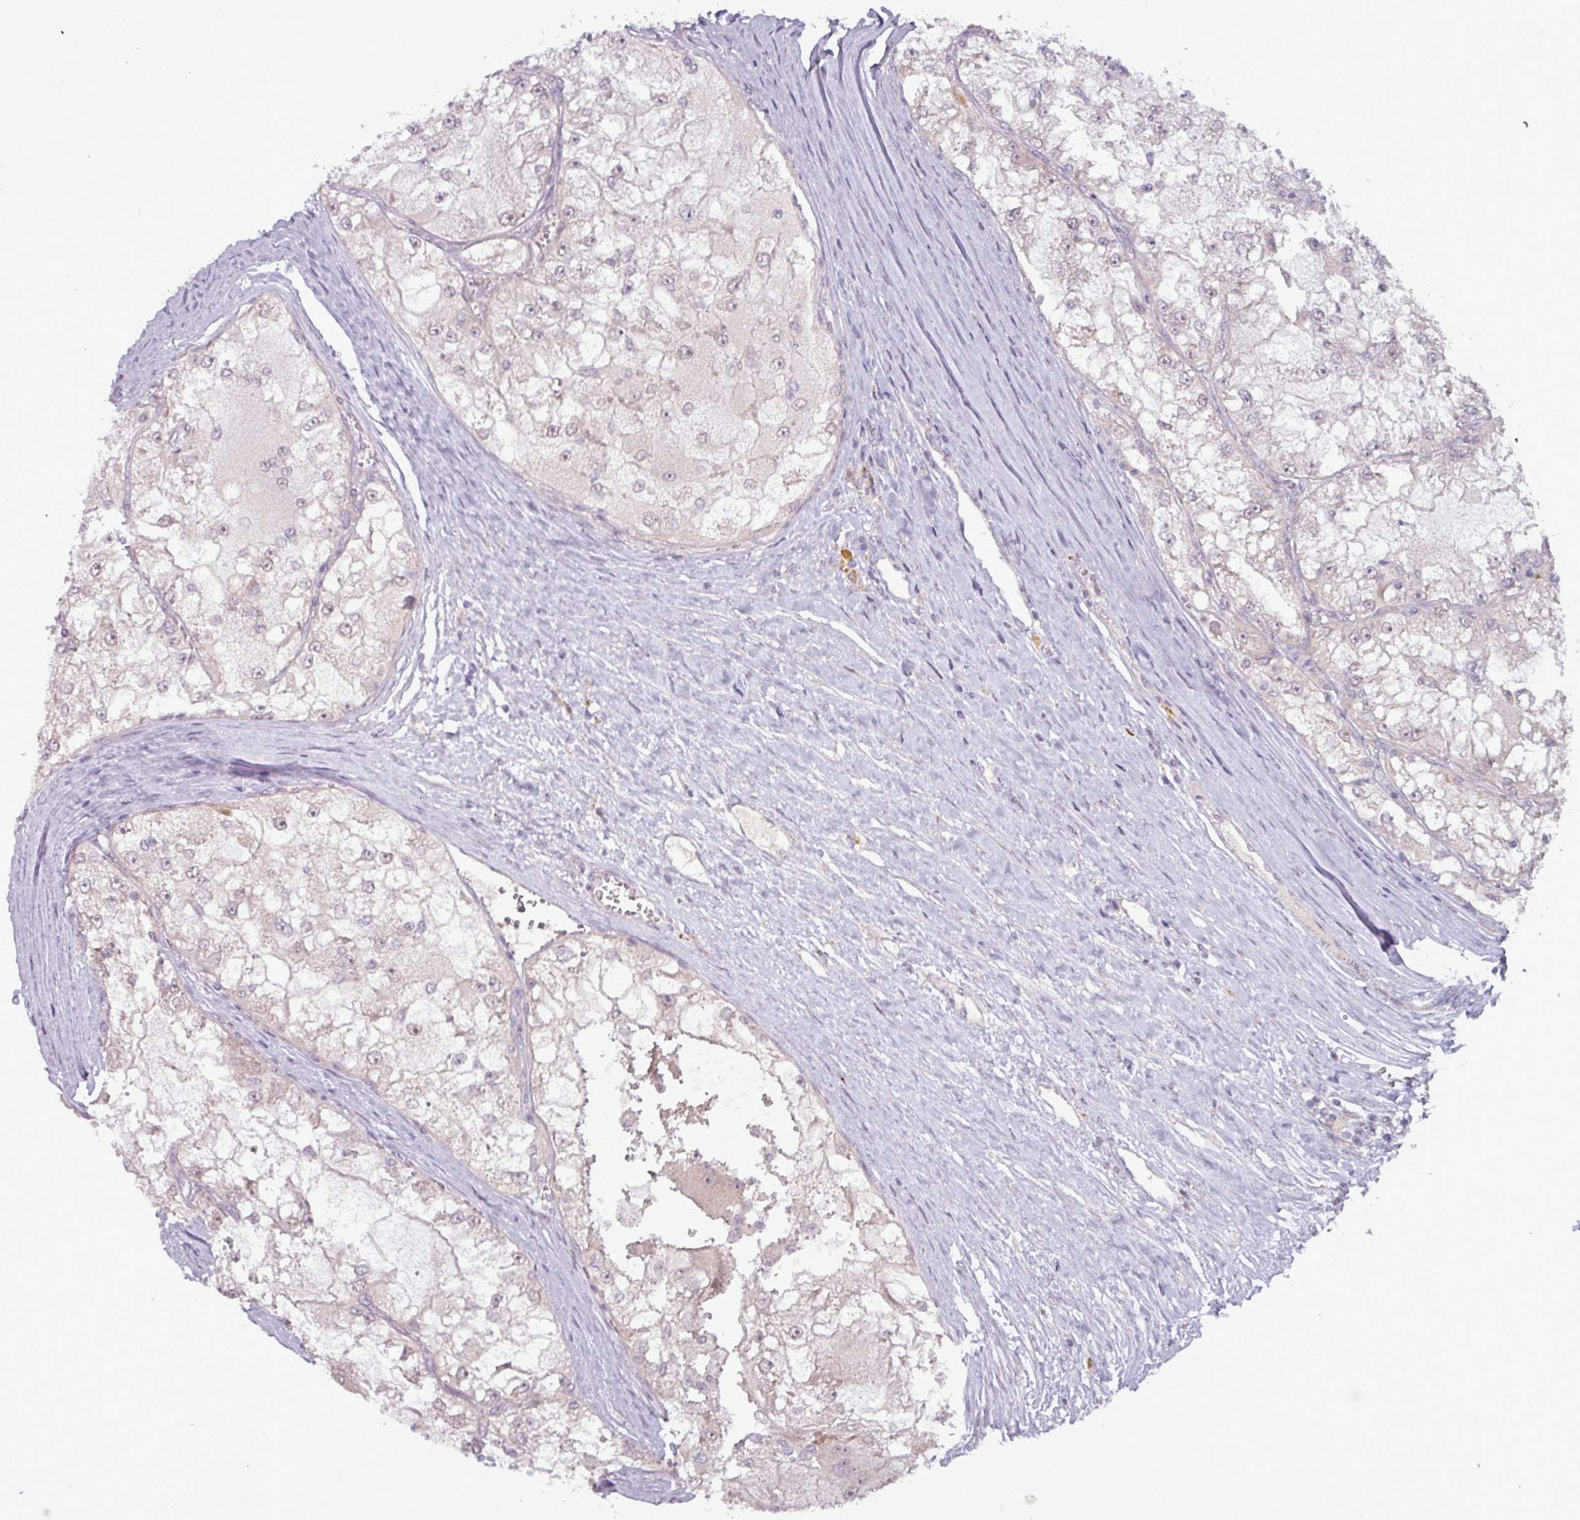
{"staining": {"intensity": "negative", "quantity": "none", "location": "none"}, "tissue": "renal cancer", "cell_type": "Tumor cells", "image_type": "cancer", "snomed": [{"axis": "morphology", "description": "Adenocarcinoma, NOS"}, {"axis": "topography", "description": "Kidney"}], "caption": "This image is of renal cancer (adenocarcinoma) stained with IHC to label a protein in brown with the nuclei are counter-stained blue. There is no expression in tumor cells.", "gene": "OGFOD3", "patient": {"sex": "female", "age": 72}}